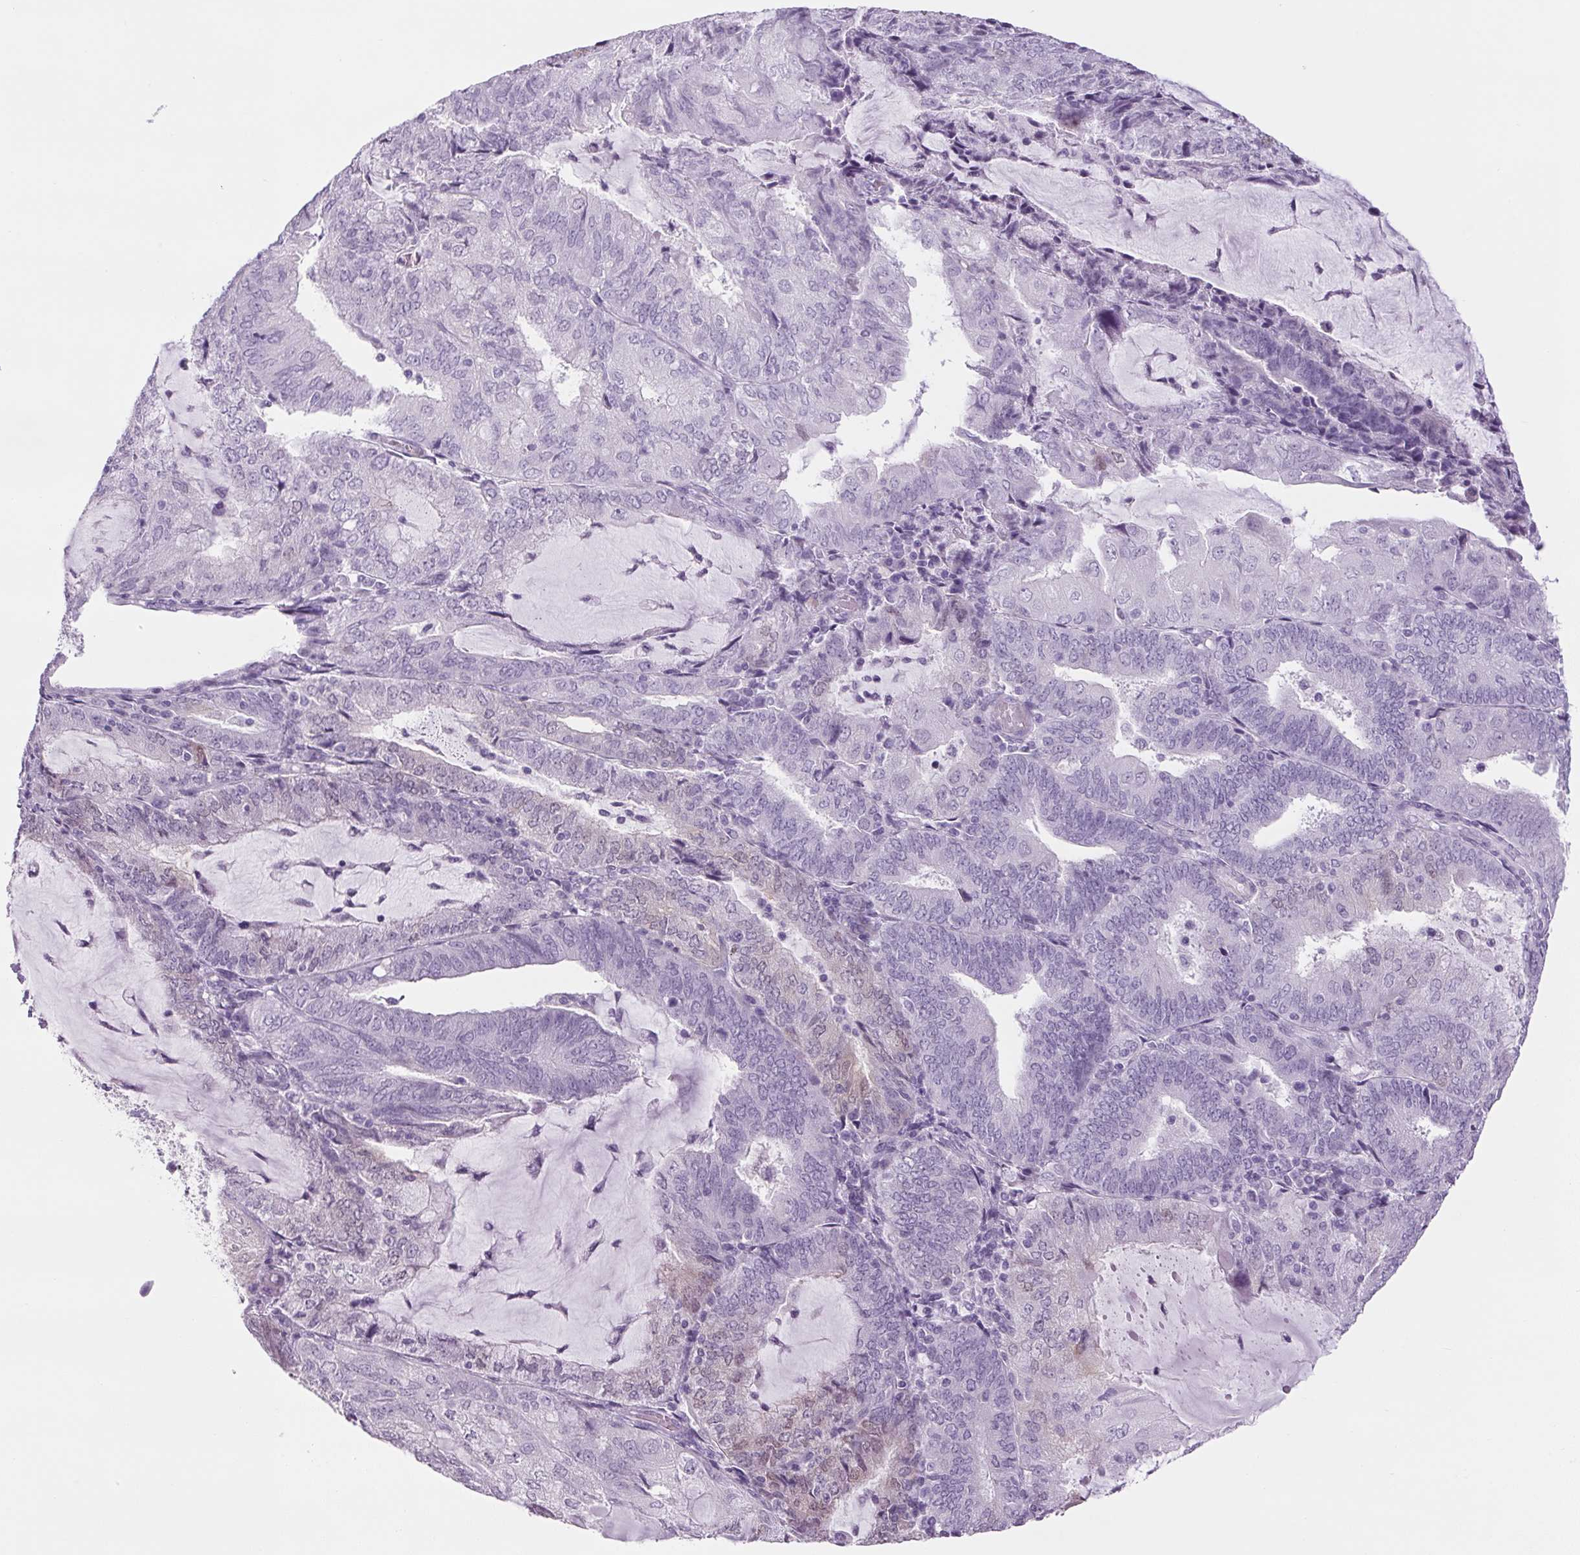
{"staining": {"intensity": "weak", "quantity": "<25%", "location": "nuclear"}, "tissue": "endometrial cancer", "cell_type": "Tumor cells", "image_type": "cancer", "snomed": [{"axis": "morphology", "description": "Adenocarcinoma, NOS"}, {"axis": "topography", "description": "Endometrium"}], "caption": "Endometrial cancer (adenocarcinoma) stained for a protein using immunohistochemistry exhibits no positivity tumor cells.", "gene": "PPP1R1A", "patient": {"sex": "female", "age": 81}}